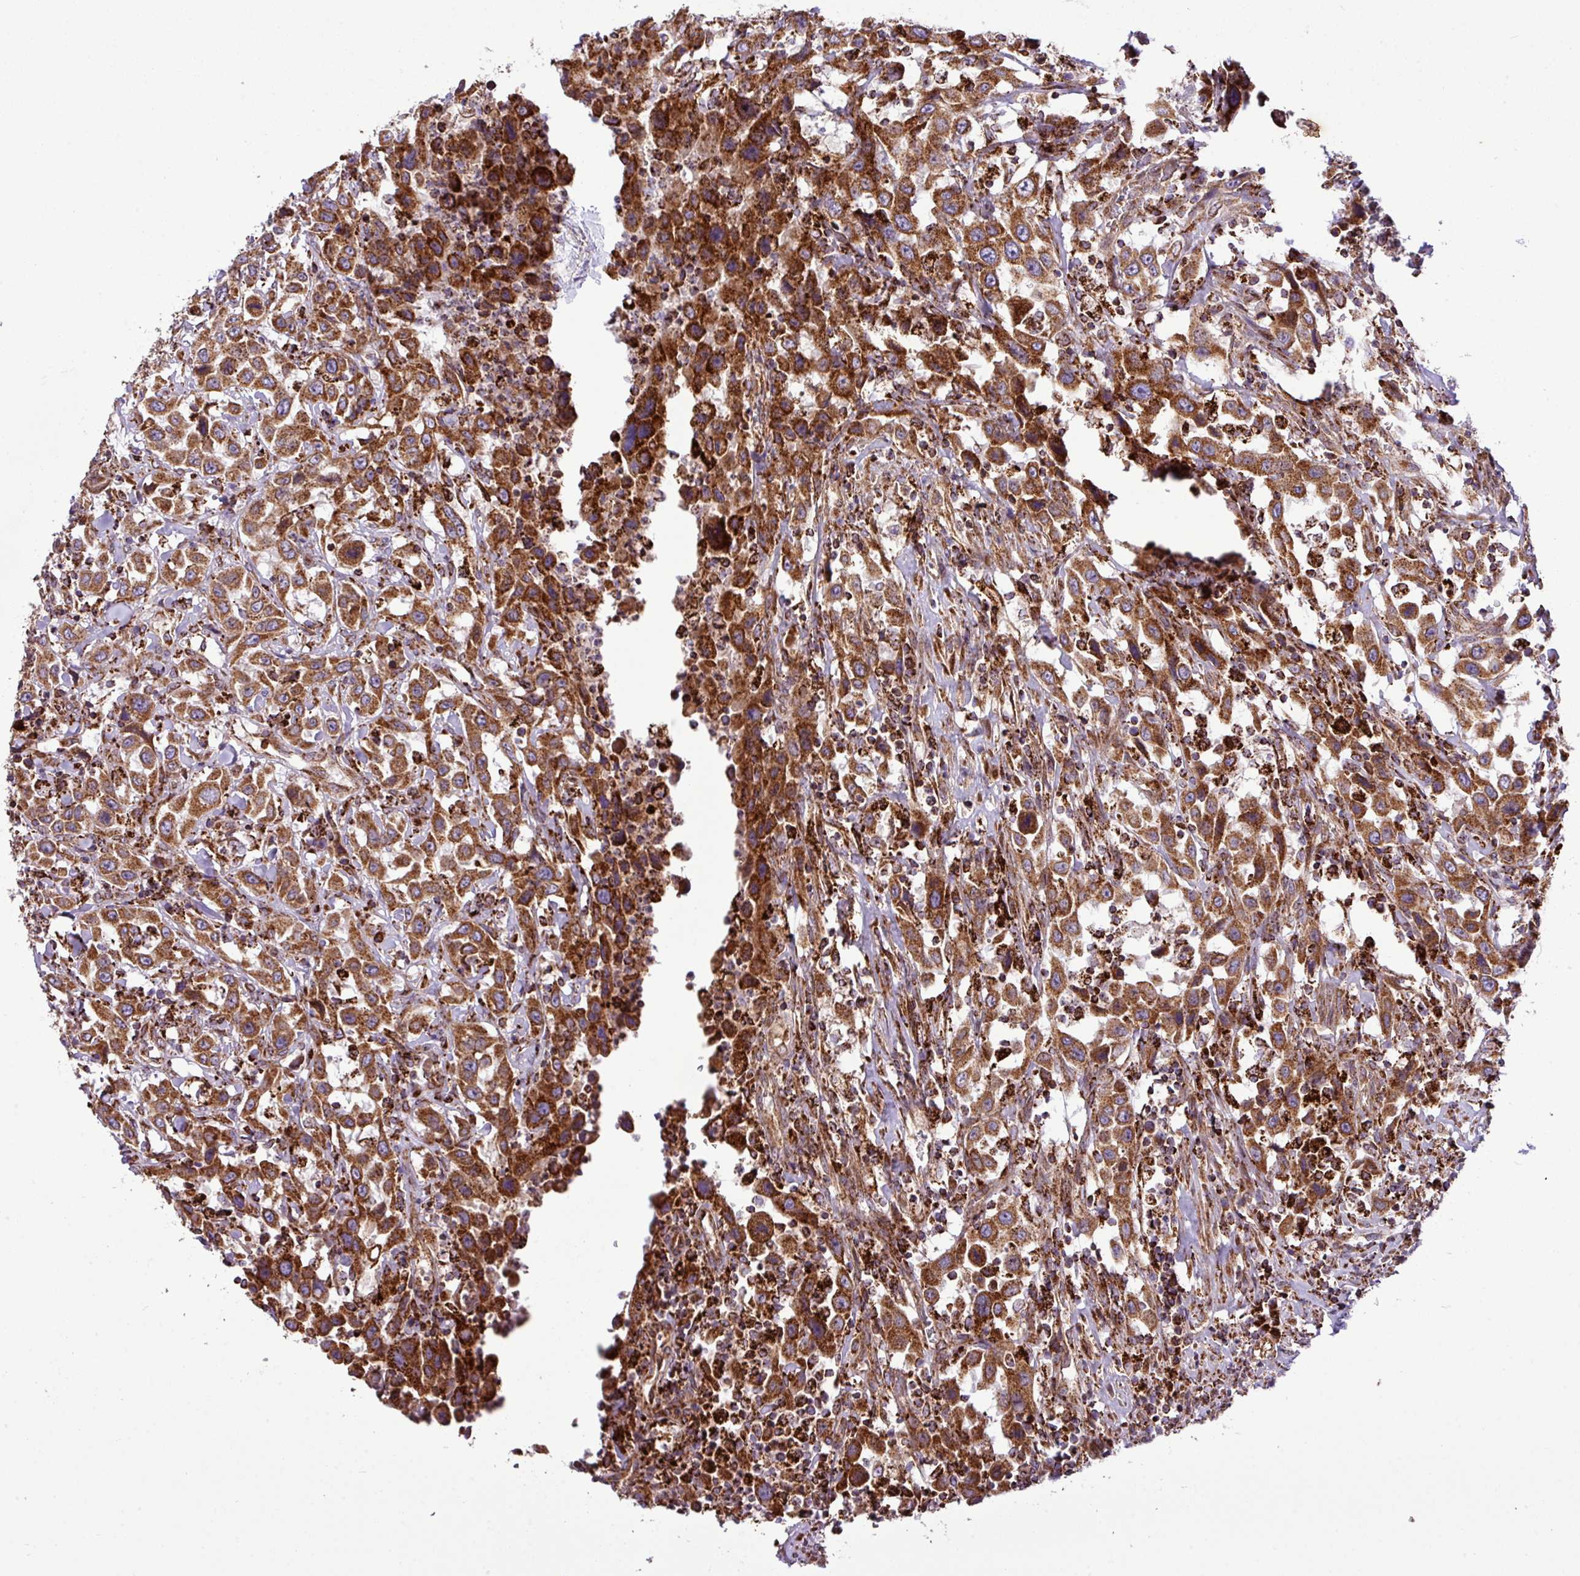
{"staining": {"intensity": "strong", "quantity": ">75%", "location": "cytoplasmic/membranous"}, "tissue": "urothelial cancer", "cell_type": "Tumor cells", "image_type": "cancer", "snomed": [{"axis": "morphology", "description": "Urothelial carcinoma, High grade"}, {"axis": "topography", "description": "Urinary bladder"}], "caption": "Immunohistochemistry of urothelial cancer reveals high levels of strong cytoplasmic/membranous expression in approximately >75% of tumor cells.", "gene": "ZNF569", "patient": {"sex": "male", "age": 61}}